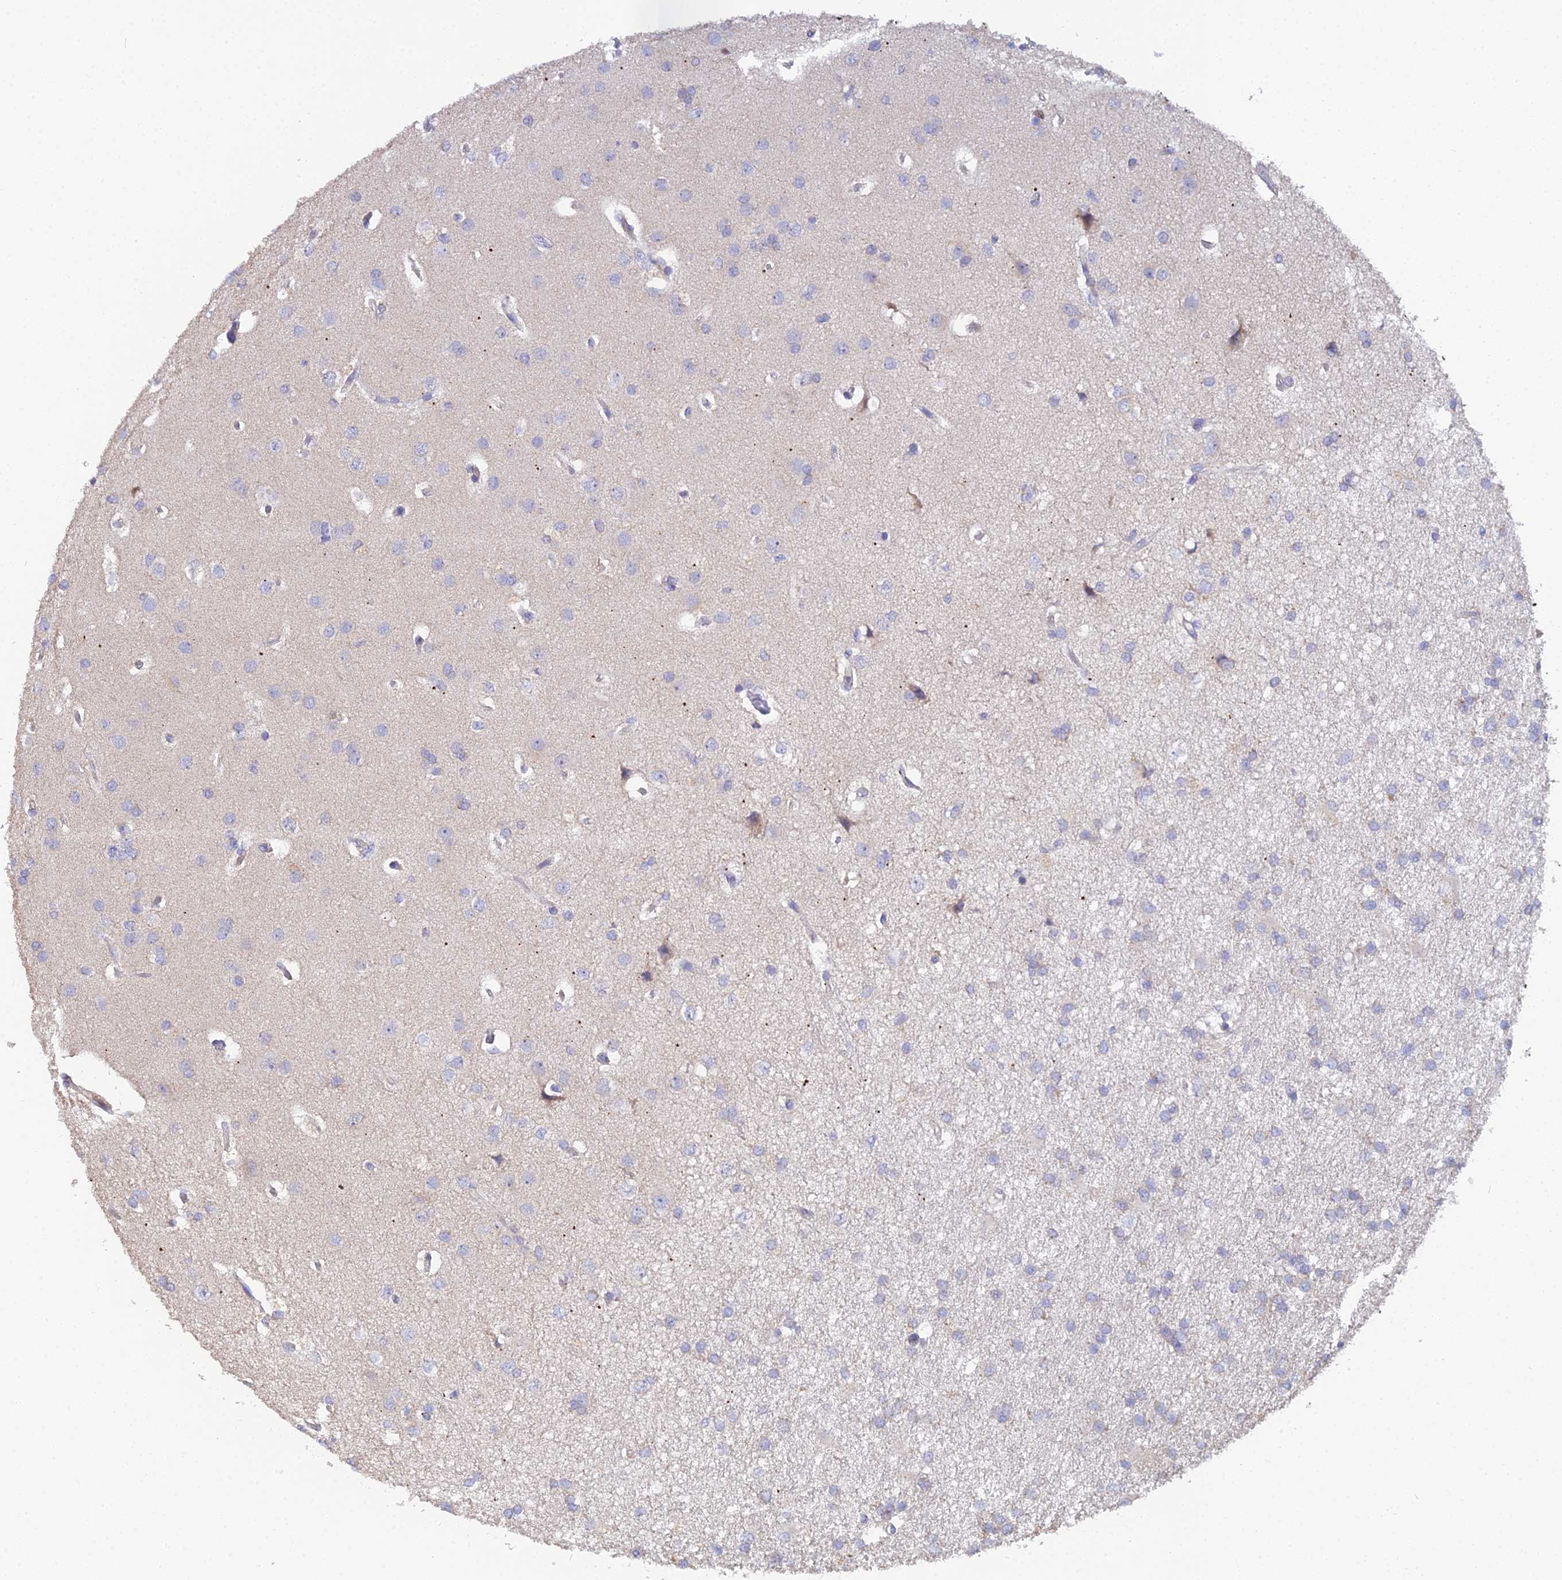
{"staining": {"intensity": "negative", "quantity": "none", "location": "none"}, "tissue": "glioma", "cell_type": "Tumor cells", "image_type": "cancer", "snomed": [{"axis": "morphology", "description": "Glioma, malignant, High grade"}, {"axis": "topography", "description": "Brain"}], "caption": "The immunohistochemistry (IHC) photomicrograph has no significant staining in tumor cells of glioma tissue. Brightfield microscopy of immunohistochemistry (IHC) stained with DAB (brown) and hematoxylin (blue), captured at high magnification.", "gene": "MCM2", "patient": {"sex": "male", "age": 77}}